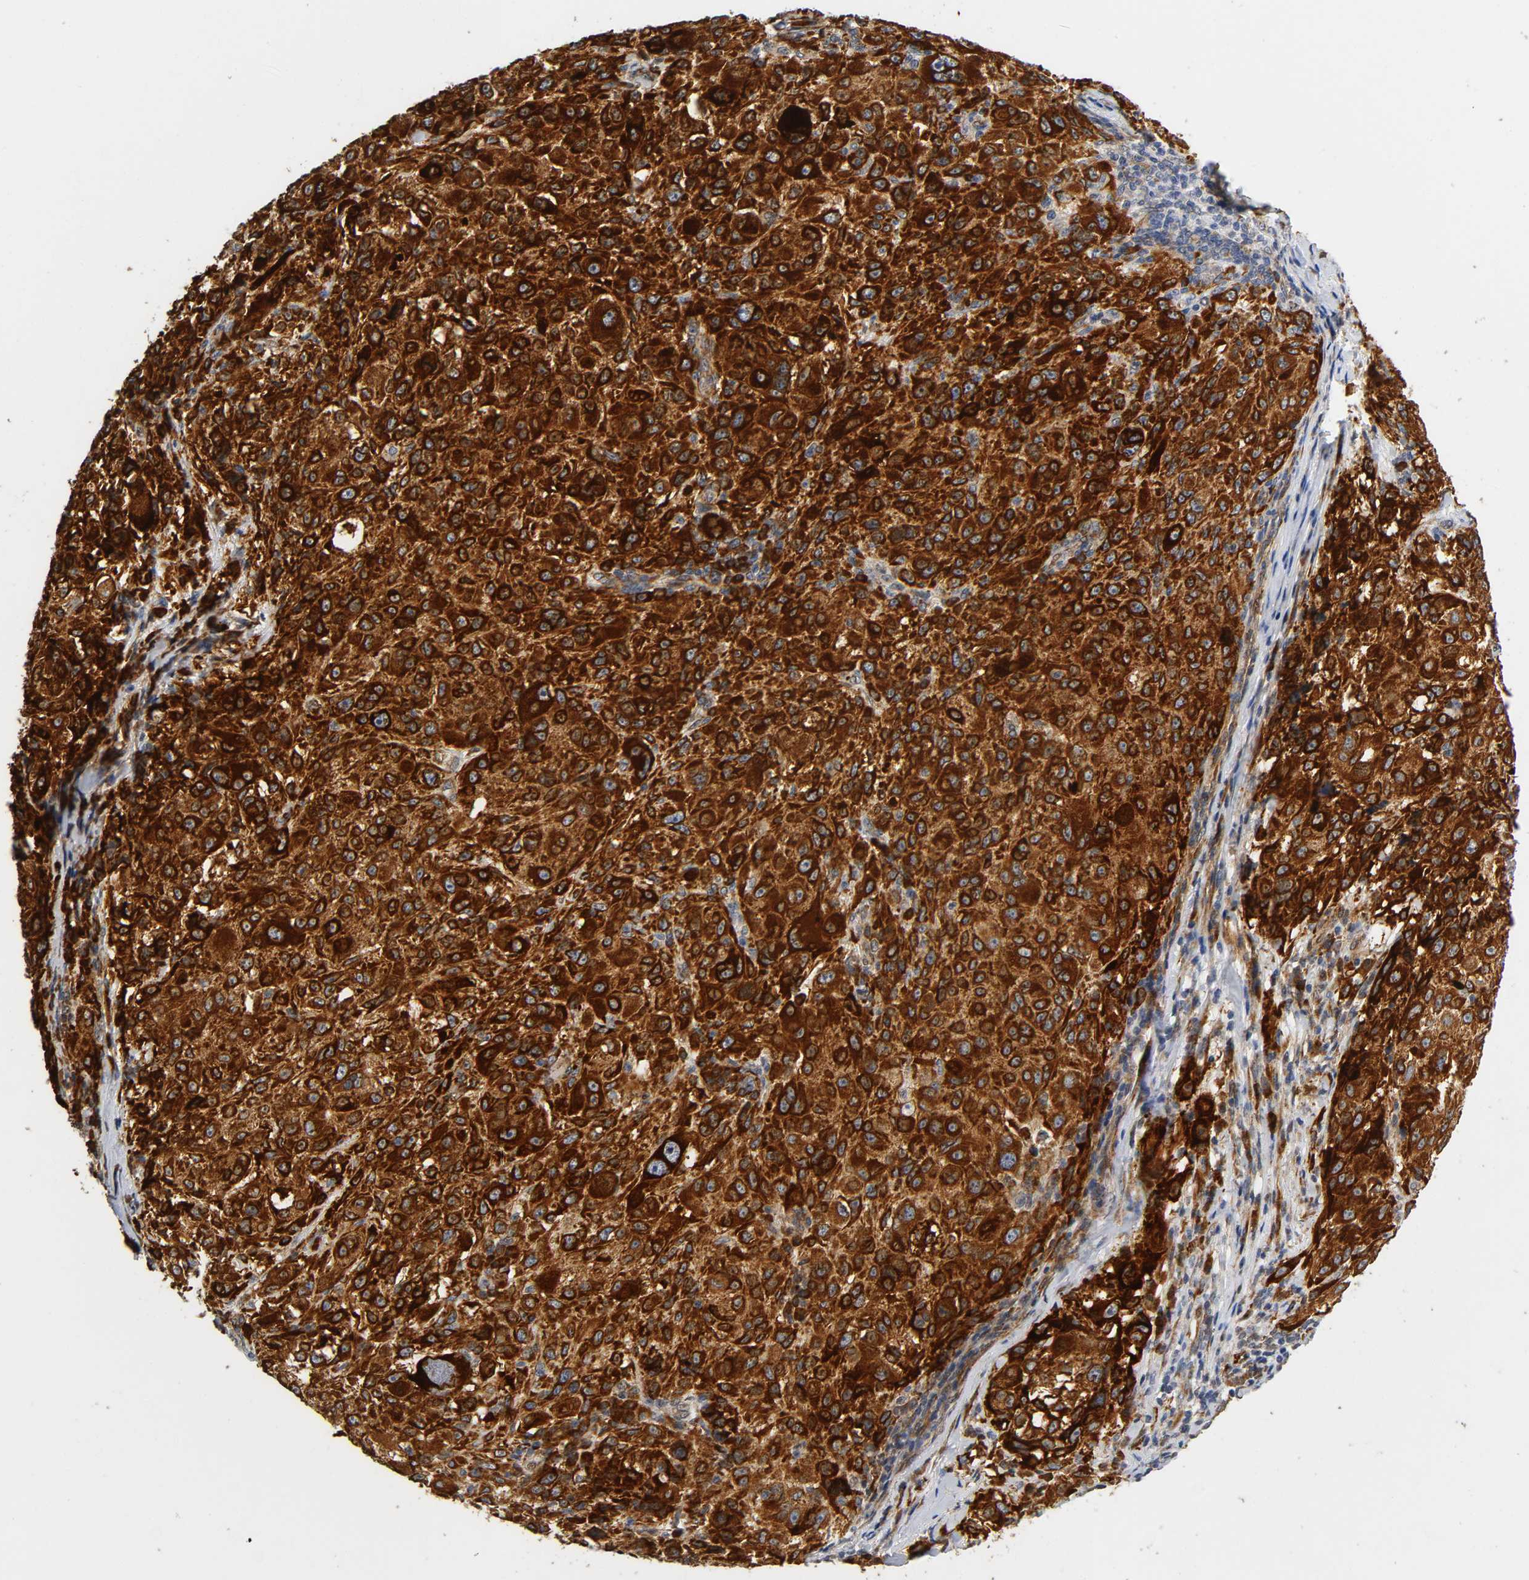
{"staining": {"intensity": "strong", "quantity": ">75%", "location": "cytoplasmic/membranous"}, "tissue": "melanoma", "cell_type": "Tumor cells", "image_type": "cancer", "snomed": [{"axis": "morphology", "description": "Necrosis, NOS"}, {"axis": "morphology", "description": "Malignant melanoma, NOS"}, {"axis": "topography", "description": "Skin"}], "caption": "Strong cytoplasmic/membranous positivity is present in approximately >75% of tumor cells in malignant melanoma.", "gene": "SOS2", "patient": {"sex": "female", "age": 87}}